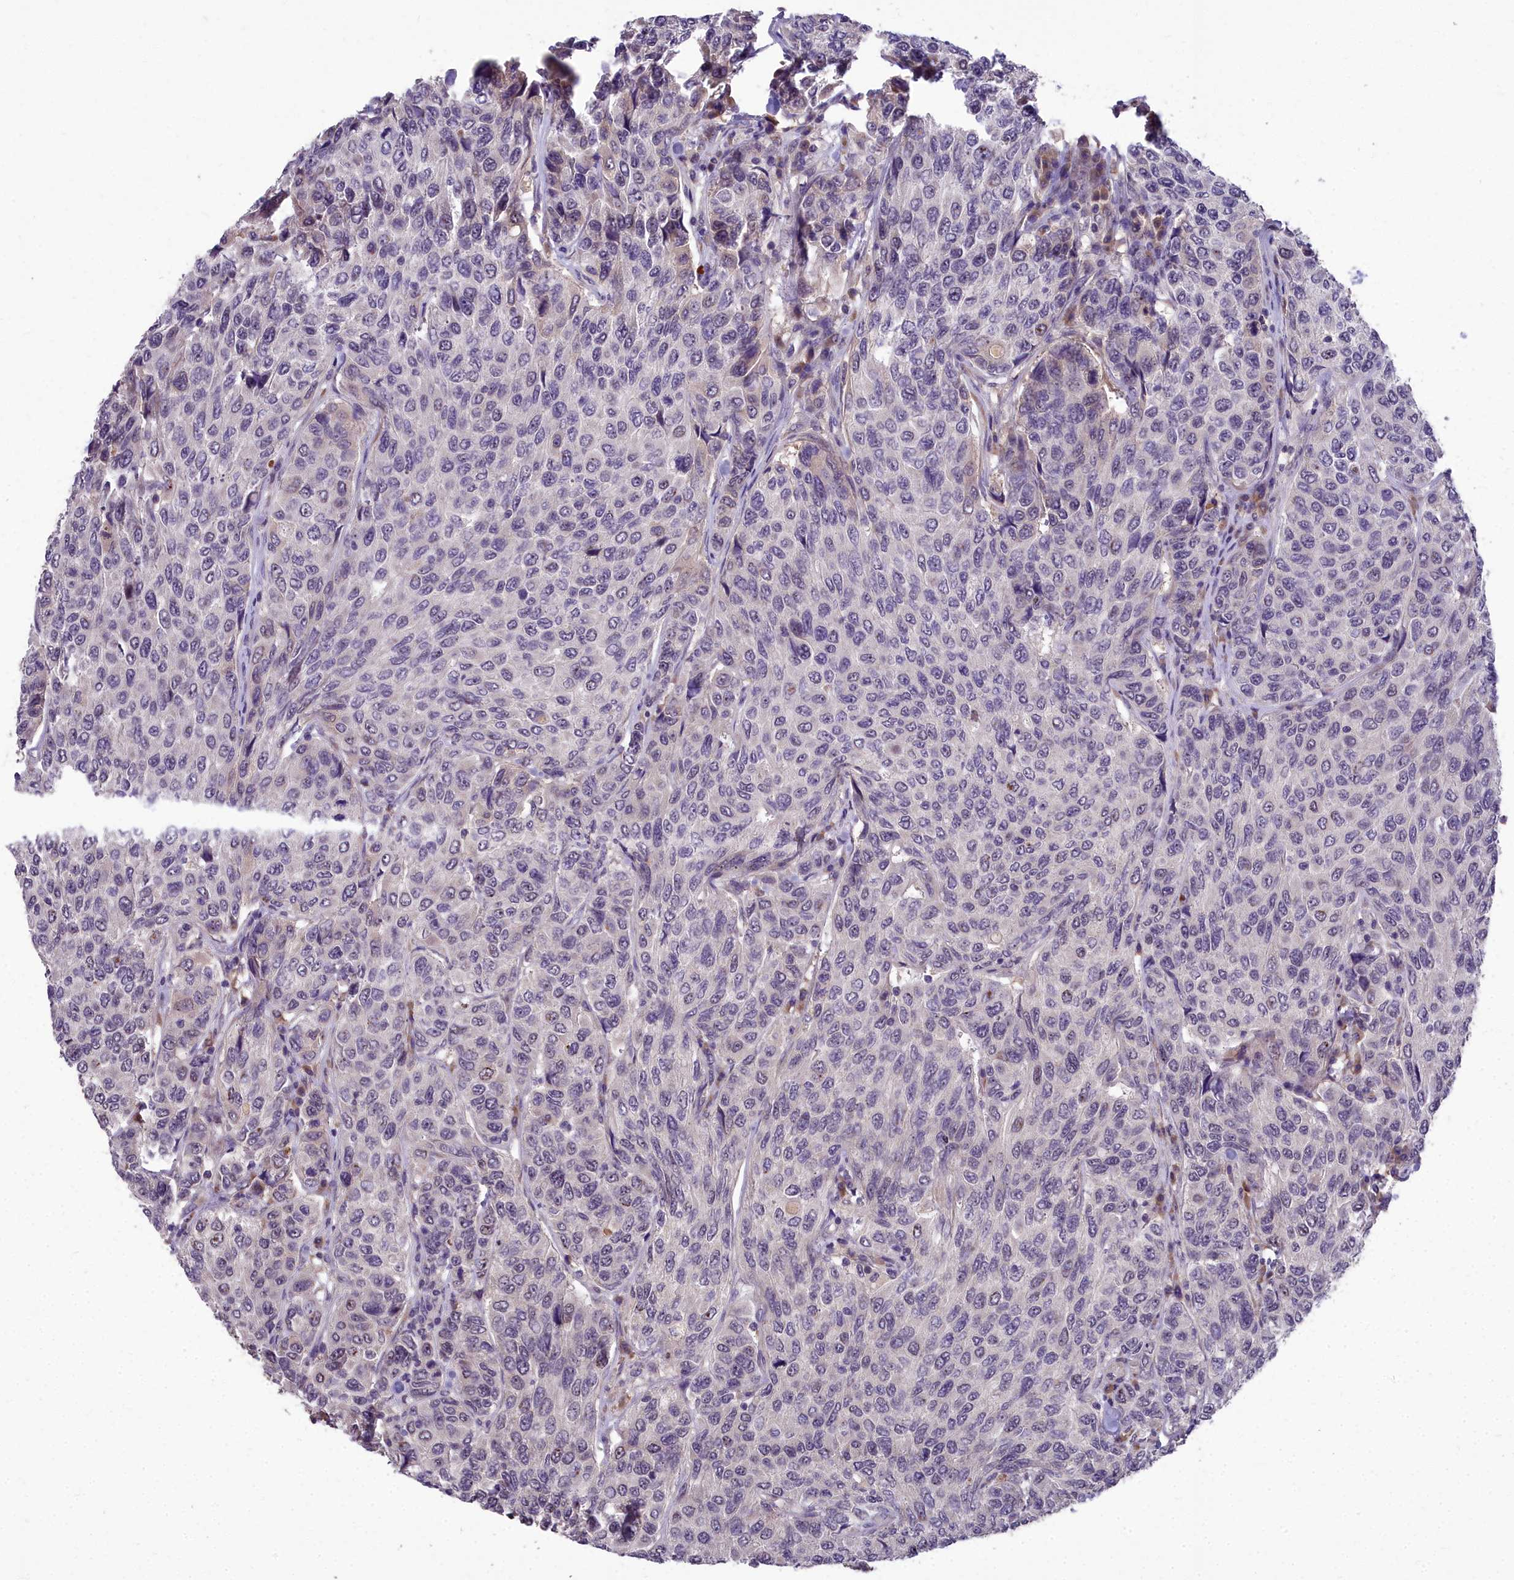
{"staining": {"intensity": "weak", "quantity": "<25%", "location": "cytoplasmic/membranous,nuclear"}, "tissue": "breast cancer", "cell_type": "Tumor cells", "image_type": "cancer", "snomed": [{"axis": "morphology", "description": "Duct carcinoma"}, {"axis": "topography", "description": "Breast"}], "caption": "A histopathology image of breast intraductal carcinoma stained for a protein reveals no brown staining in tumor cells.", "gene": "ZNF333", "patient": {"sex": "female", "age": 55}}